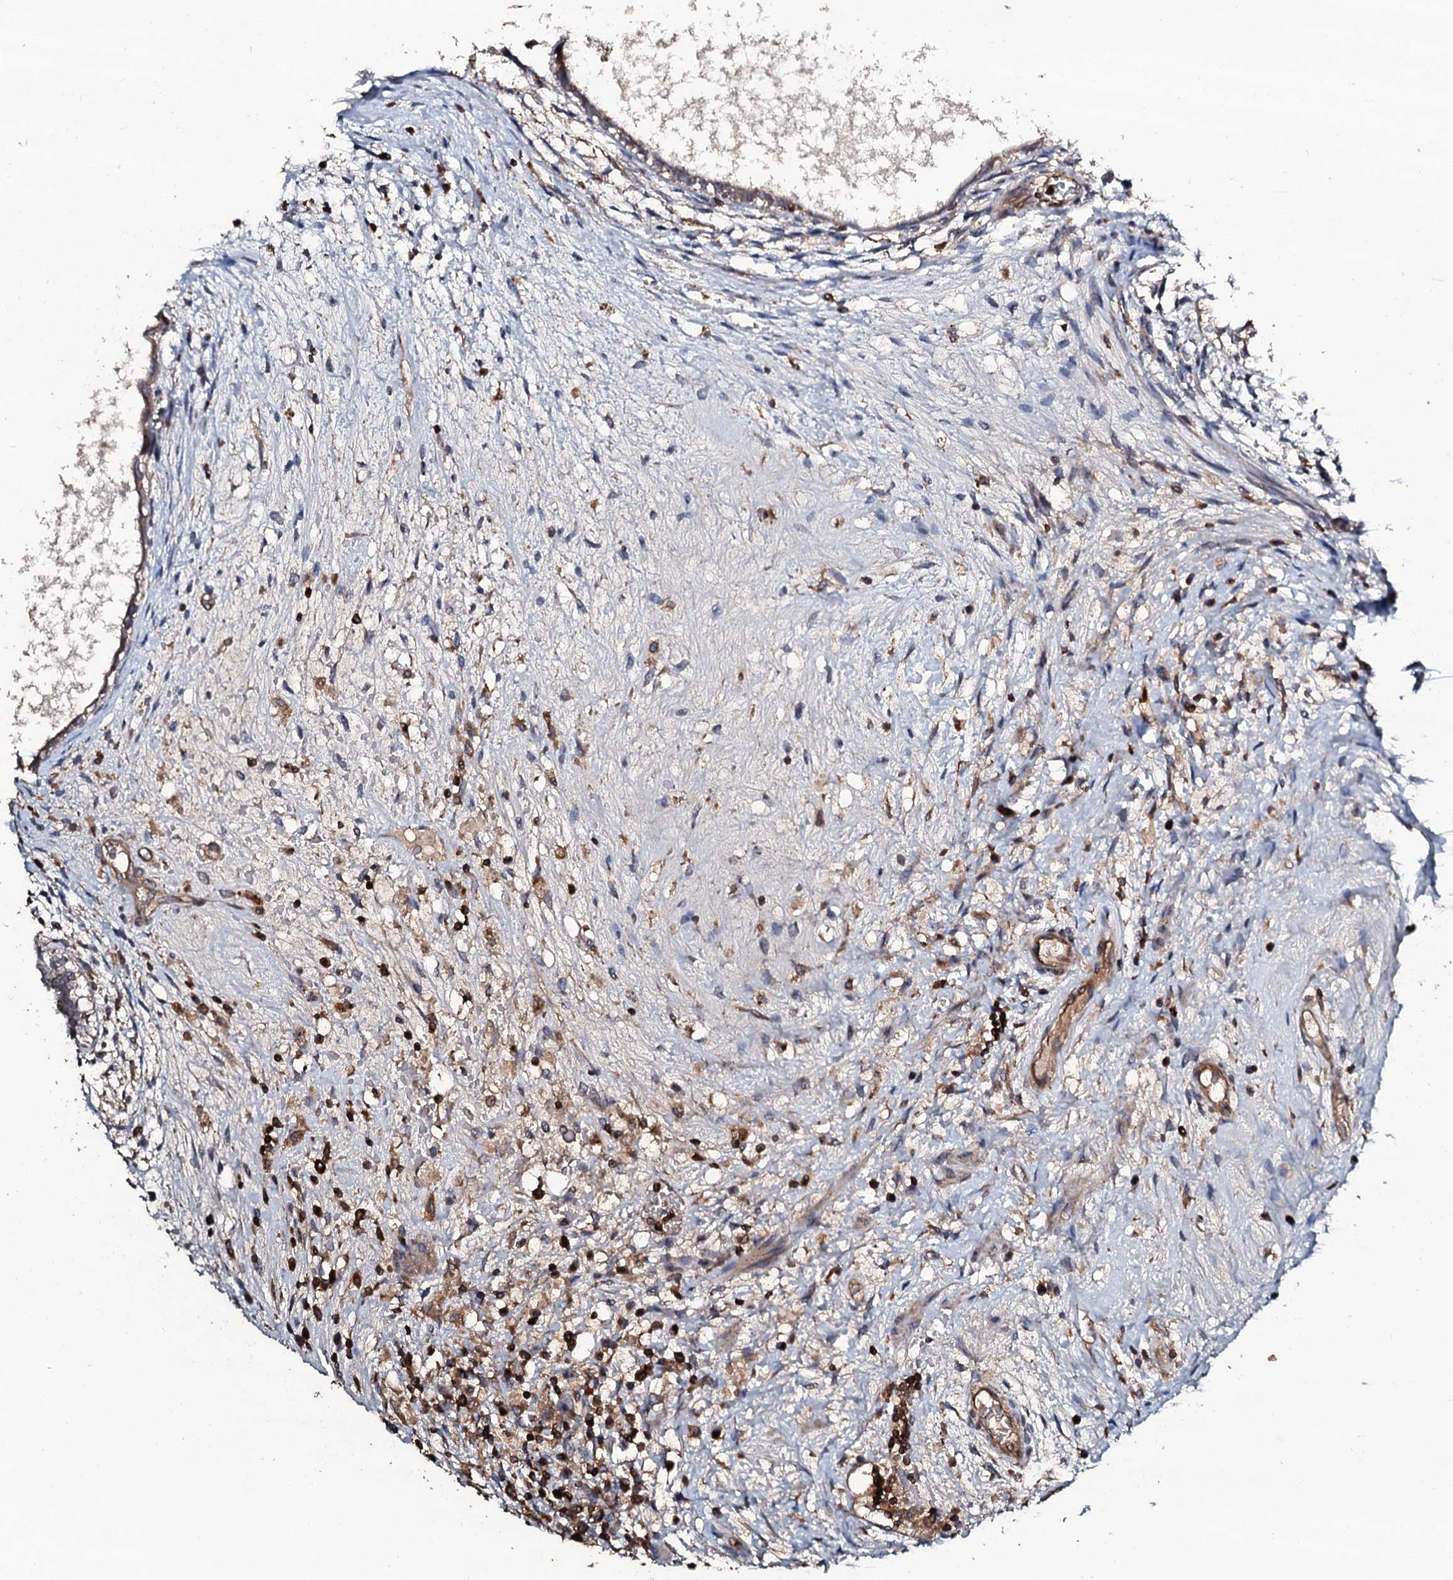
{"staining": {"intensity": "weak", "quantity": "25%-75%", "location": "cytoplasmic/membranous"}, "tissue": "testis cancer", "cell_type": "Tumor cells", "image_type": "cancer", "snomed": [{"axis": "morphology", "description": "Carcinoma, Embryonal, NOS"}, {"axis": "topography", "description": "Testis"}], "caption": "Immunohistochemical staining of human testis cancer shows weak cytoplasmic/membranous protein expression in approximately 25%-75% of tumor cells.", "gene": "GRK2", "patient": {"sex": "male", "age": 26}}